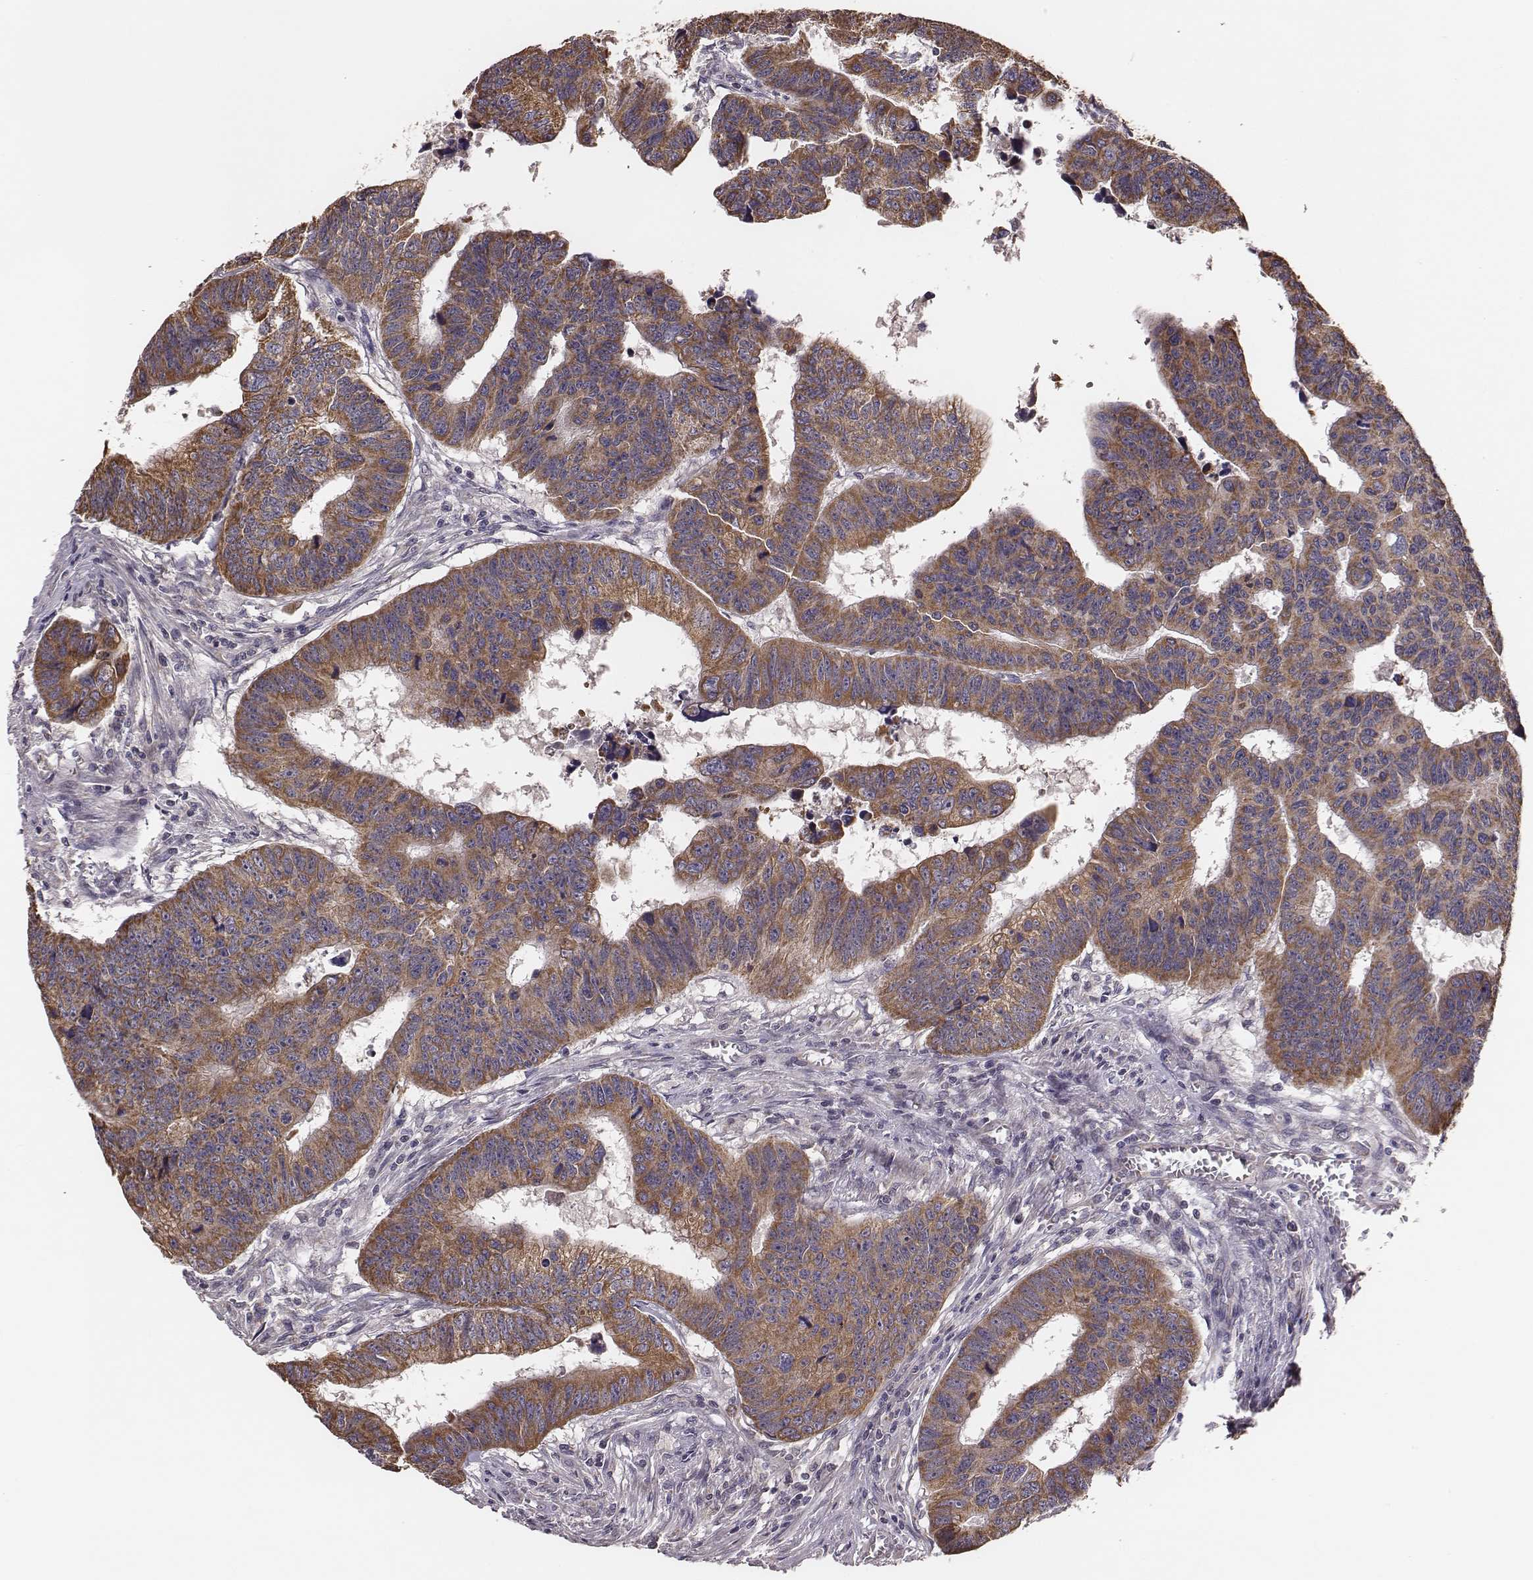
{"staining": {"intensity": "moderate", "quantity": ">75%", "location": "cytoplasmic/membranous"}, "tissue": "colorectal cancer", "cell_type": "Tumor cells", "image_type": "cancer", "snomed": [{"axis": "morphology", "description": "Adenocarcinoma, NOS"}, {"axis": "topography", "description": "Rectum"}], "caption": "A medium amount of moderate cytoplasmic/membranous staining is seen in approximately >75% of tumor cells in colorectal cancer (adenocarcinoma) tissue.", "gene": "HAVCR1", "patient": {"sex": "female", "age": 85}}